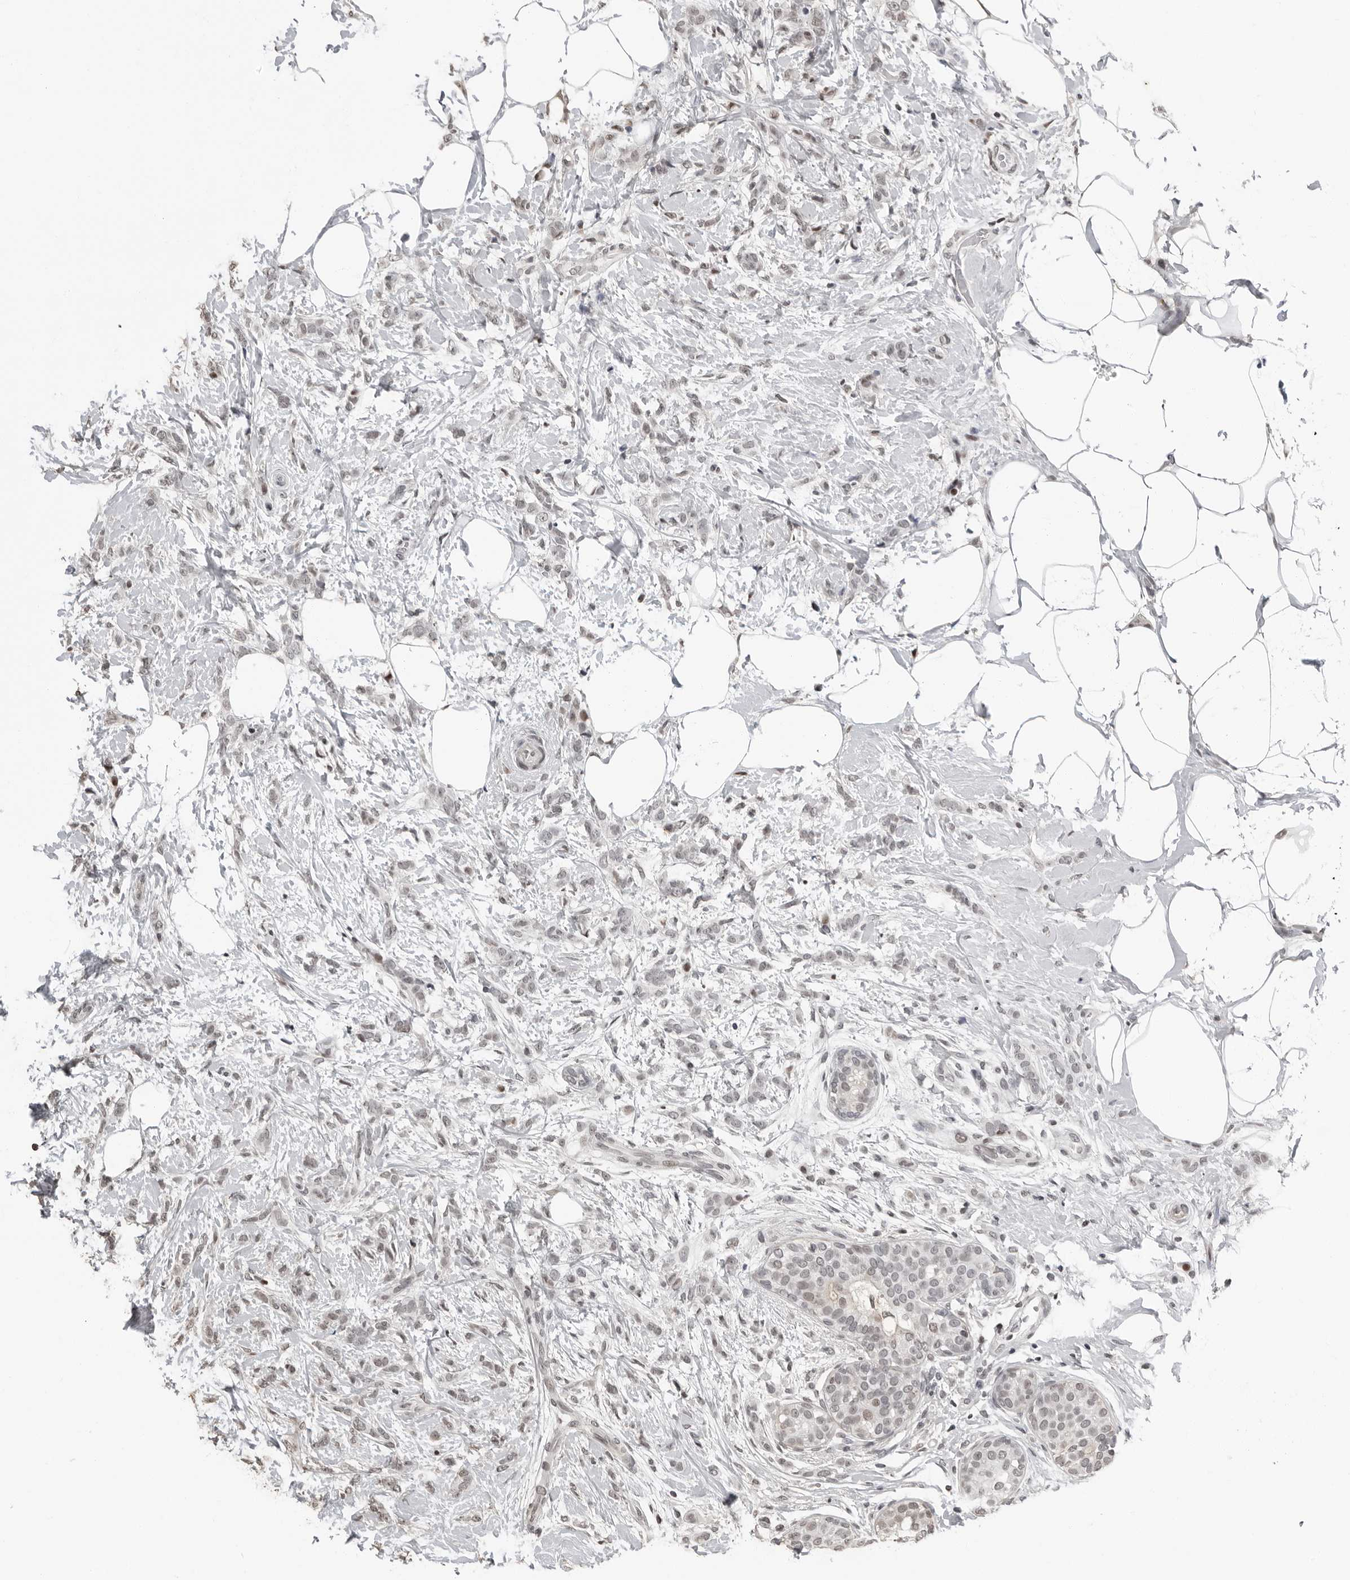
{"staining": {"intensity": "weak", "quantity": "<25%", "location": "nuclear"}, "tissue": "breast cancer", "cell_type": "Tumor cells", "image_type": "cancer", "snomed": [{"axis": "morphology", "description": "Lobular carcinoma, in situ"}, {"axis": "morphology", "description": "Lobular carcinoma"}, {"axis": "topography", "description": "Breast"}], "caption": "The photomicrograph demonstrates no staining of tumor cells in breast cancer (lobular carcinoma).", "gene": "ORC1", "patient": {"sex": "female", "age": 41}}